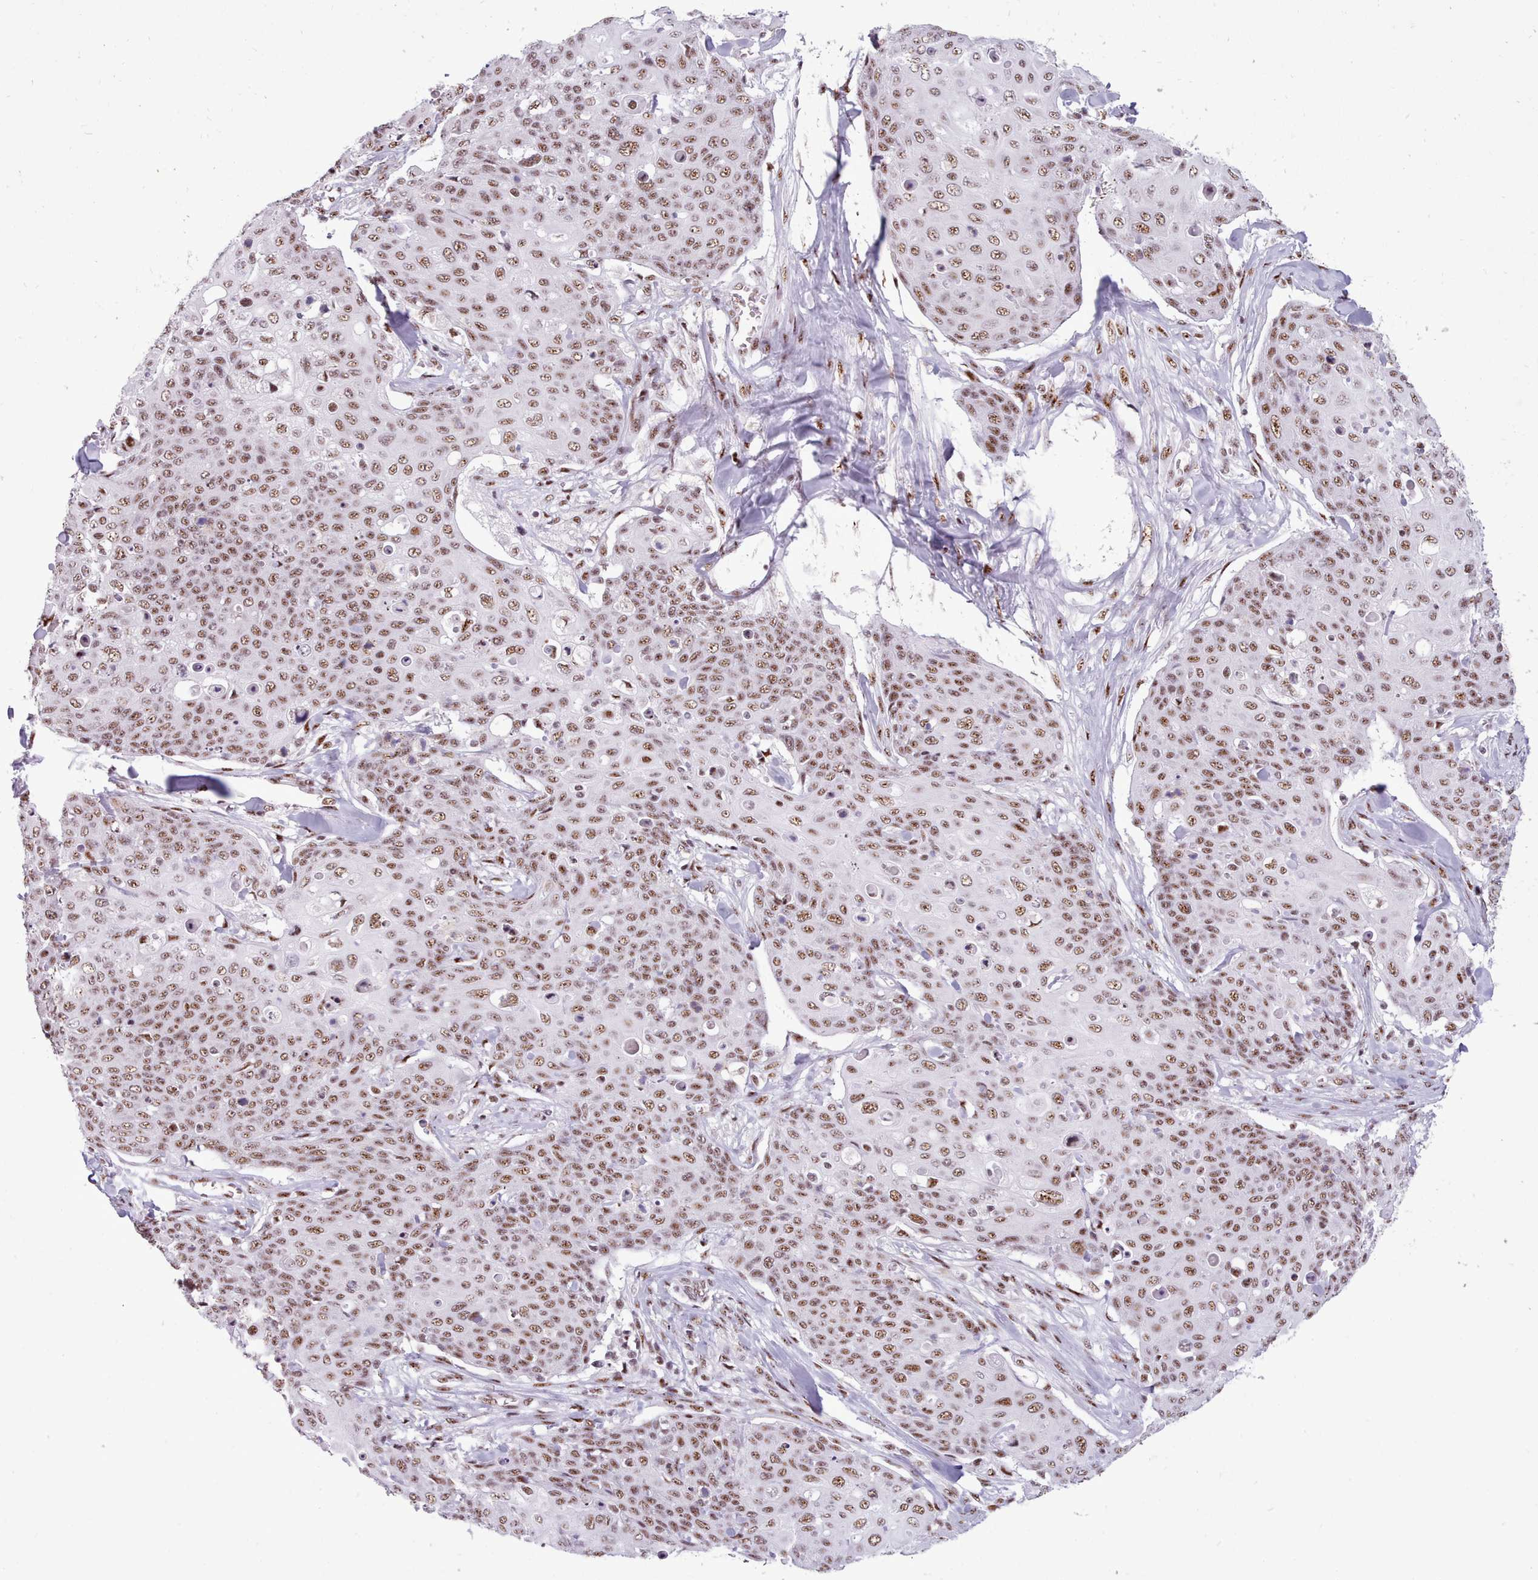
{"staining": {"intensity": "moderate", "quantity": ">75%", "location": "nuclear"}, "tissue": "skin cancer", "cell_type": "Tumor cells", "image_type": "cancer", "snomed": [{"axis": "morphology", "description": "Squamous cell carcinoma, NOS"}, {"axis": "topography", "description": "Skin"}, {"axis": "topography", "description": "Vulva"}], "caption": "Protein staining displays moderate nuclear expression in approximately >75% of tumor cells in skin cancer.", "gene": "TMEM35B", "patient": {"sex": "female", "age": 85}}